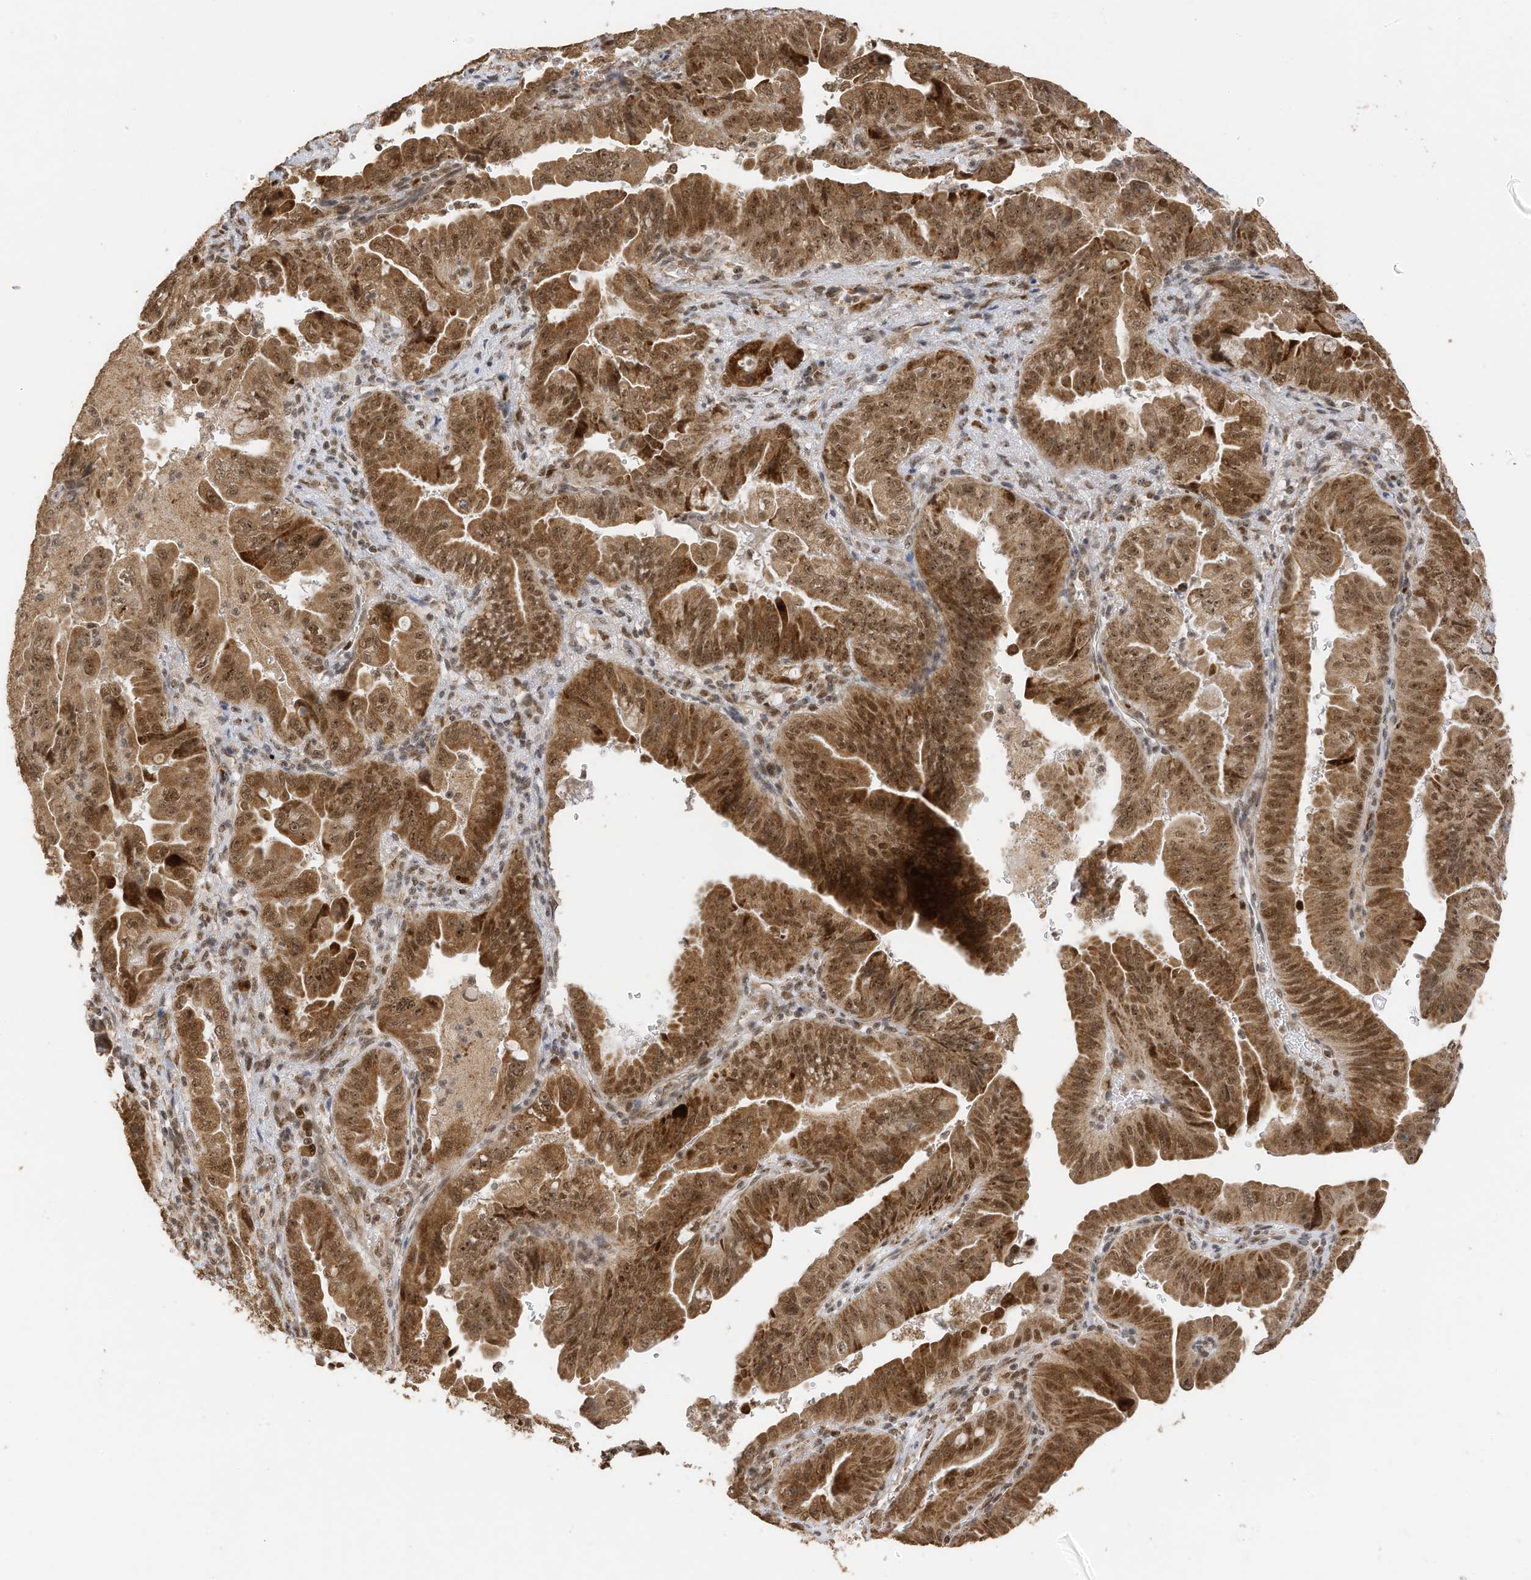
{"staining": {"intensity": "moderate", "quantity": ">75%", "location": "cytoplasmic/membranous,nuclear"}, "tissue": "pancreatic cancer", "cell_type": "Tumor cells", "image_type": "cancer", "snomed": [{"axis": "morphology", "description": "Adenocarcinoma, NOS"}, {"axis": "topography", "description": "Pancreas"}], "caption": "Human pancreatic cancer stained with a brown dye exhibits moderate cytoplasmic/membranous and nuclear positive expression in about >75% of tumor cells.", "gene": "ERLEC1", "patient": {"sex": "male", "age": 70}}